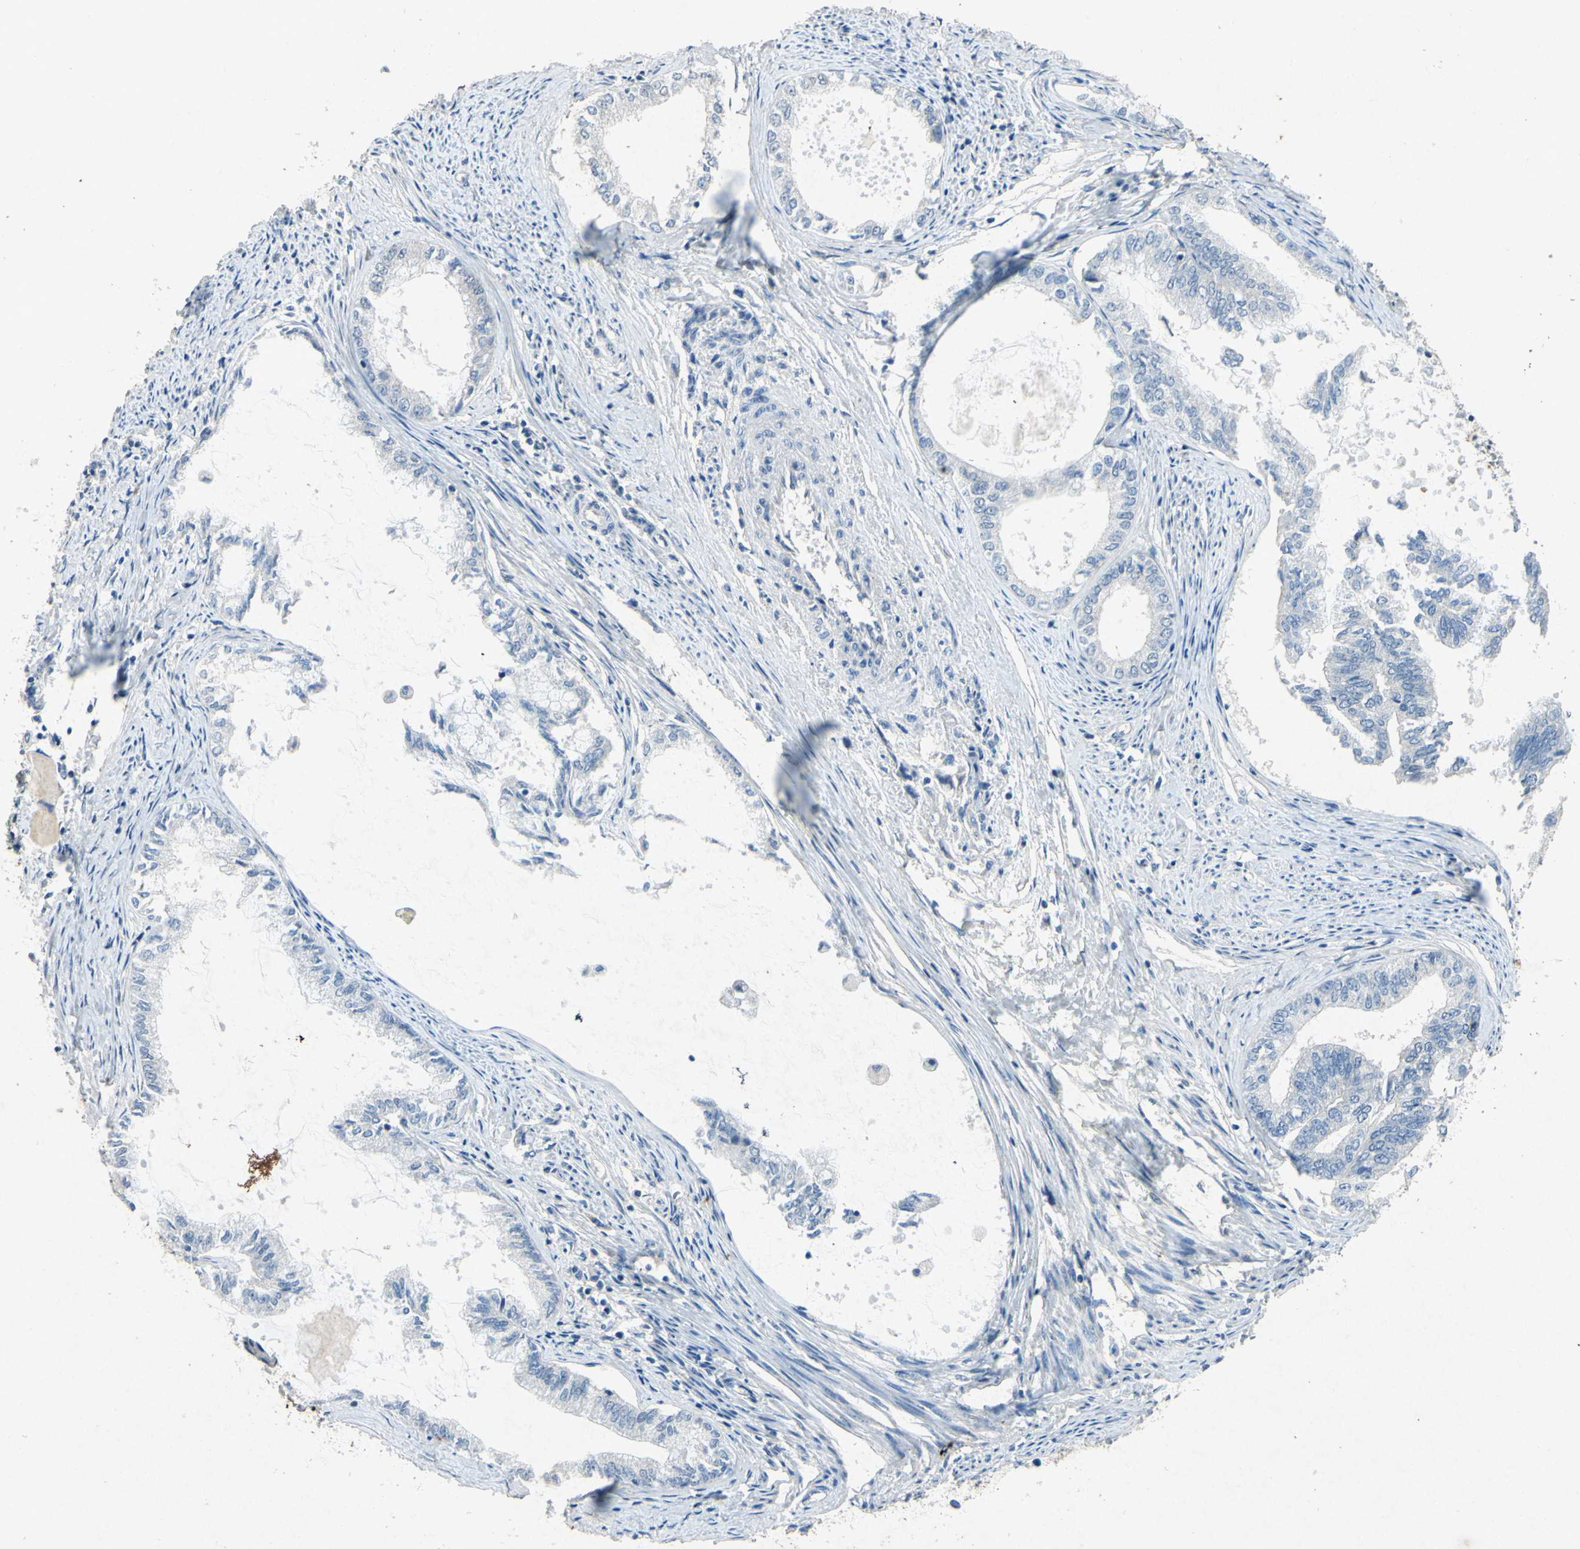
{"staining": {"intensity": "negative", "quantity": "none", "location": "none"}, "tissue": "endometrial cancer", "cell_type": "Tumor cells", "image_type": "cancer", "snomed": [{"axis": "morphology", "description": "Adenocarcinoma, NOS"}, {"axis": "topography", "description": "Endometrium"}], "caption": "Immunohistochemistry (IHC) micrograph of human adenocarcinoma (endometrial) stained for a protein (brown), which demonstrates no expression in tumor cells.", "gene": "SNAP91", "patient": {"sex": "female", "age": 86}}